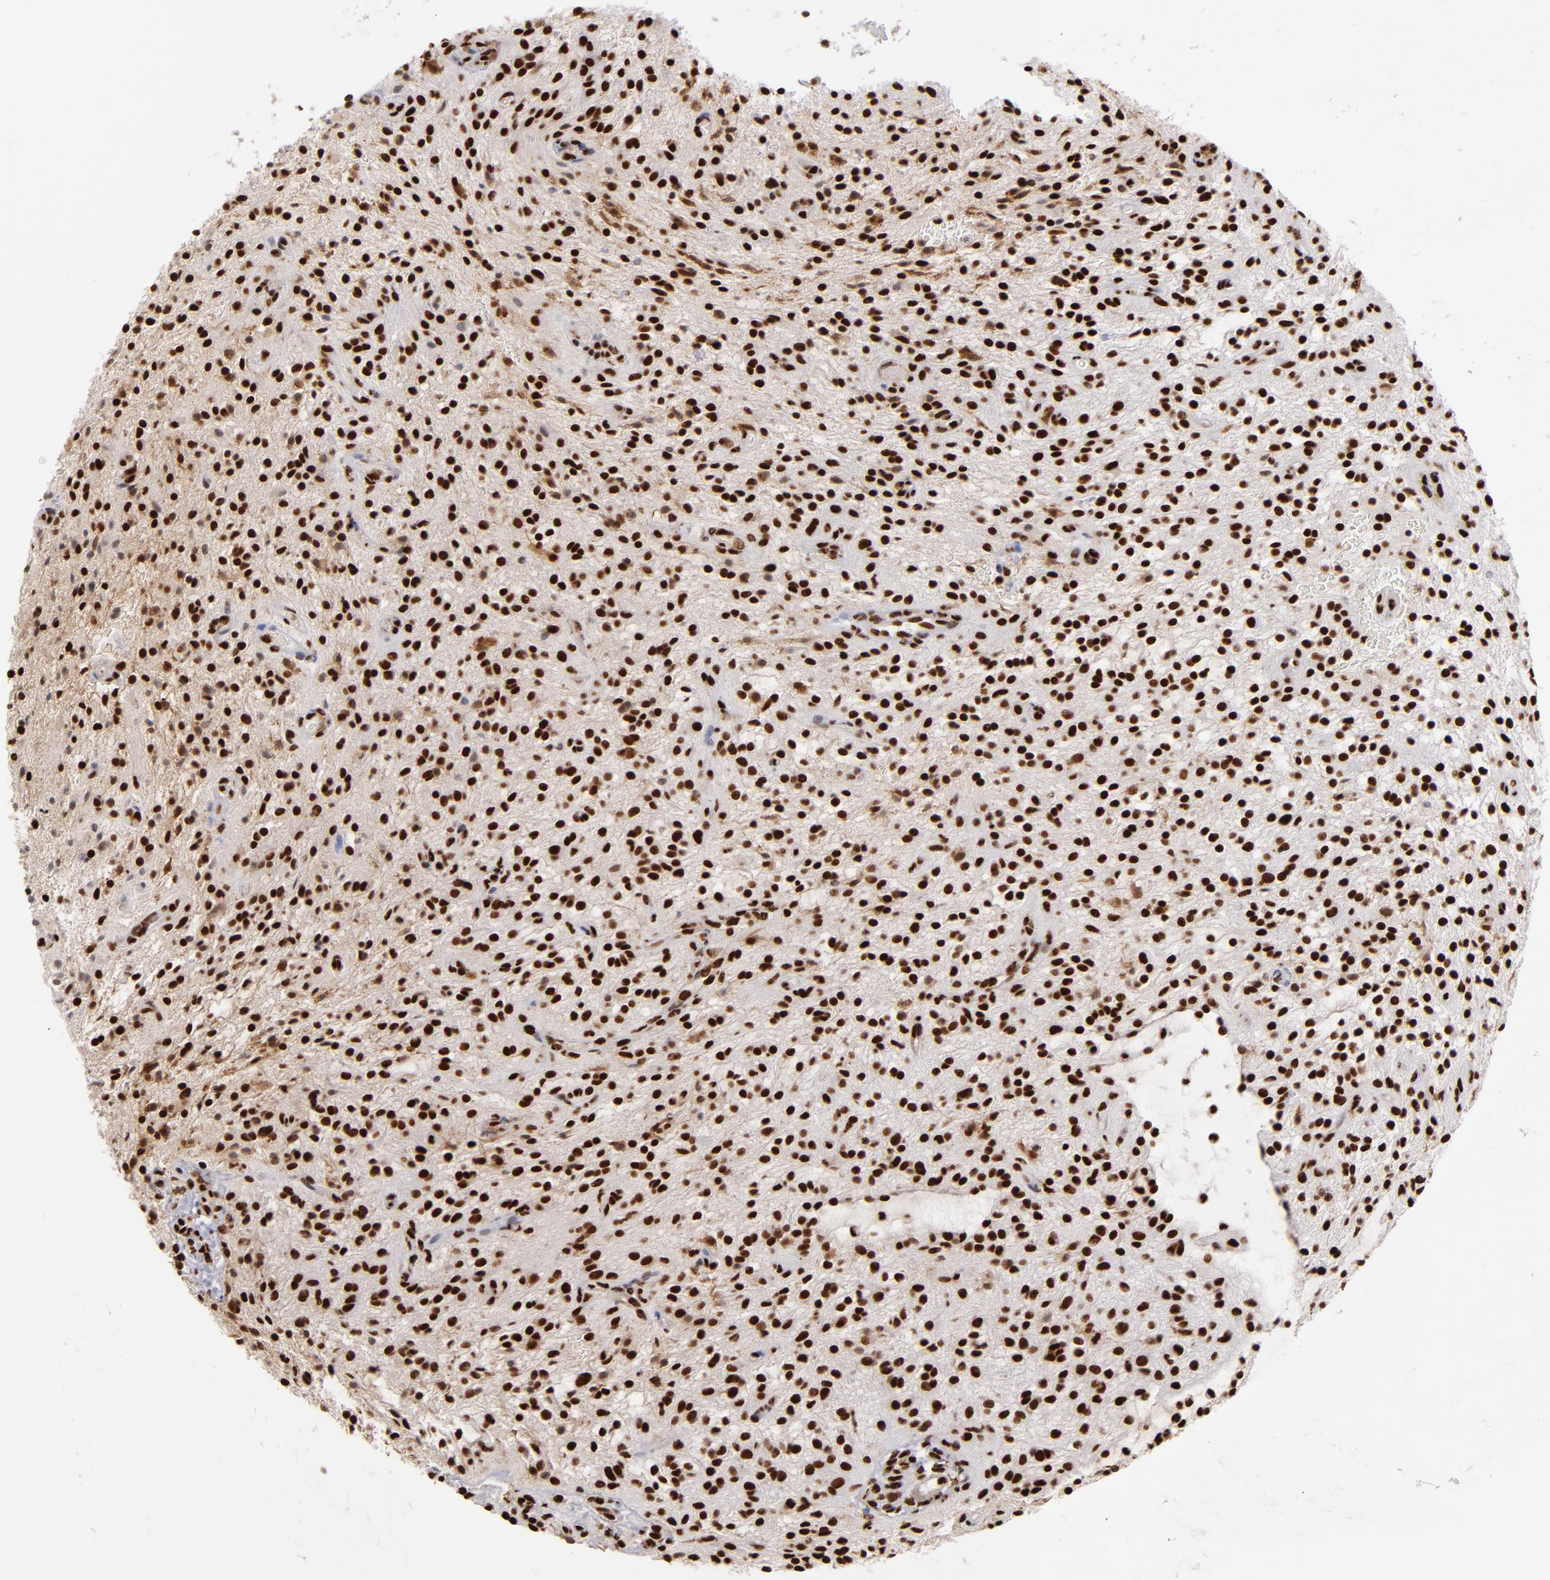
{"staining": {"intensity": "strong", "quantity": ">75%", "location": "nuclear"}, "tissue": "glioma", "cell_type": "Tumor cells", "image_type": "cancer", "snomed": [{"axis": "morphology", "description": "Glioma, malignant, NOS"}, {"axis": "topography", "description": "Cerebellum"}], "caption": "Approximately >75% of tumor cells in glioma (malignant) display strong nuclear protein positivity as visualized by brown immunohistochemical staining.", "gene": "MRE11", "patient": {"sex": "female", "age": 10}}